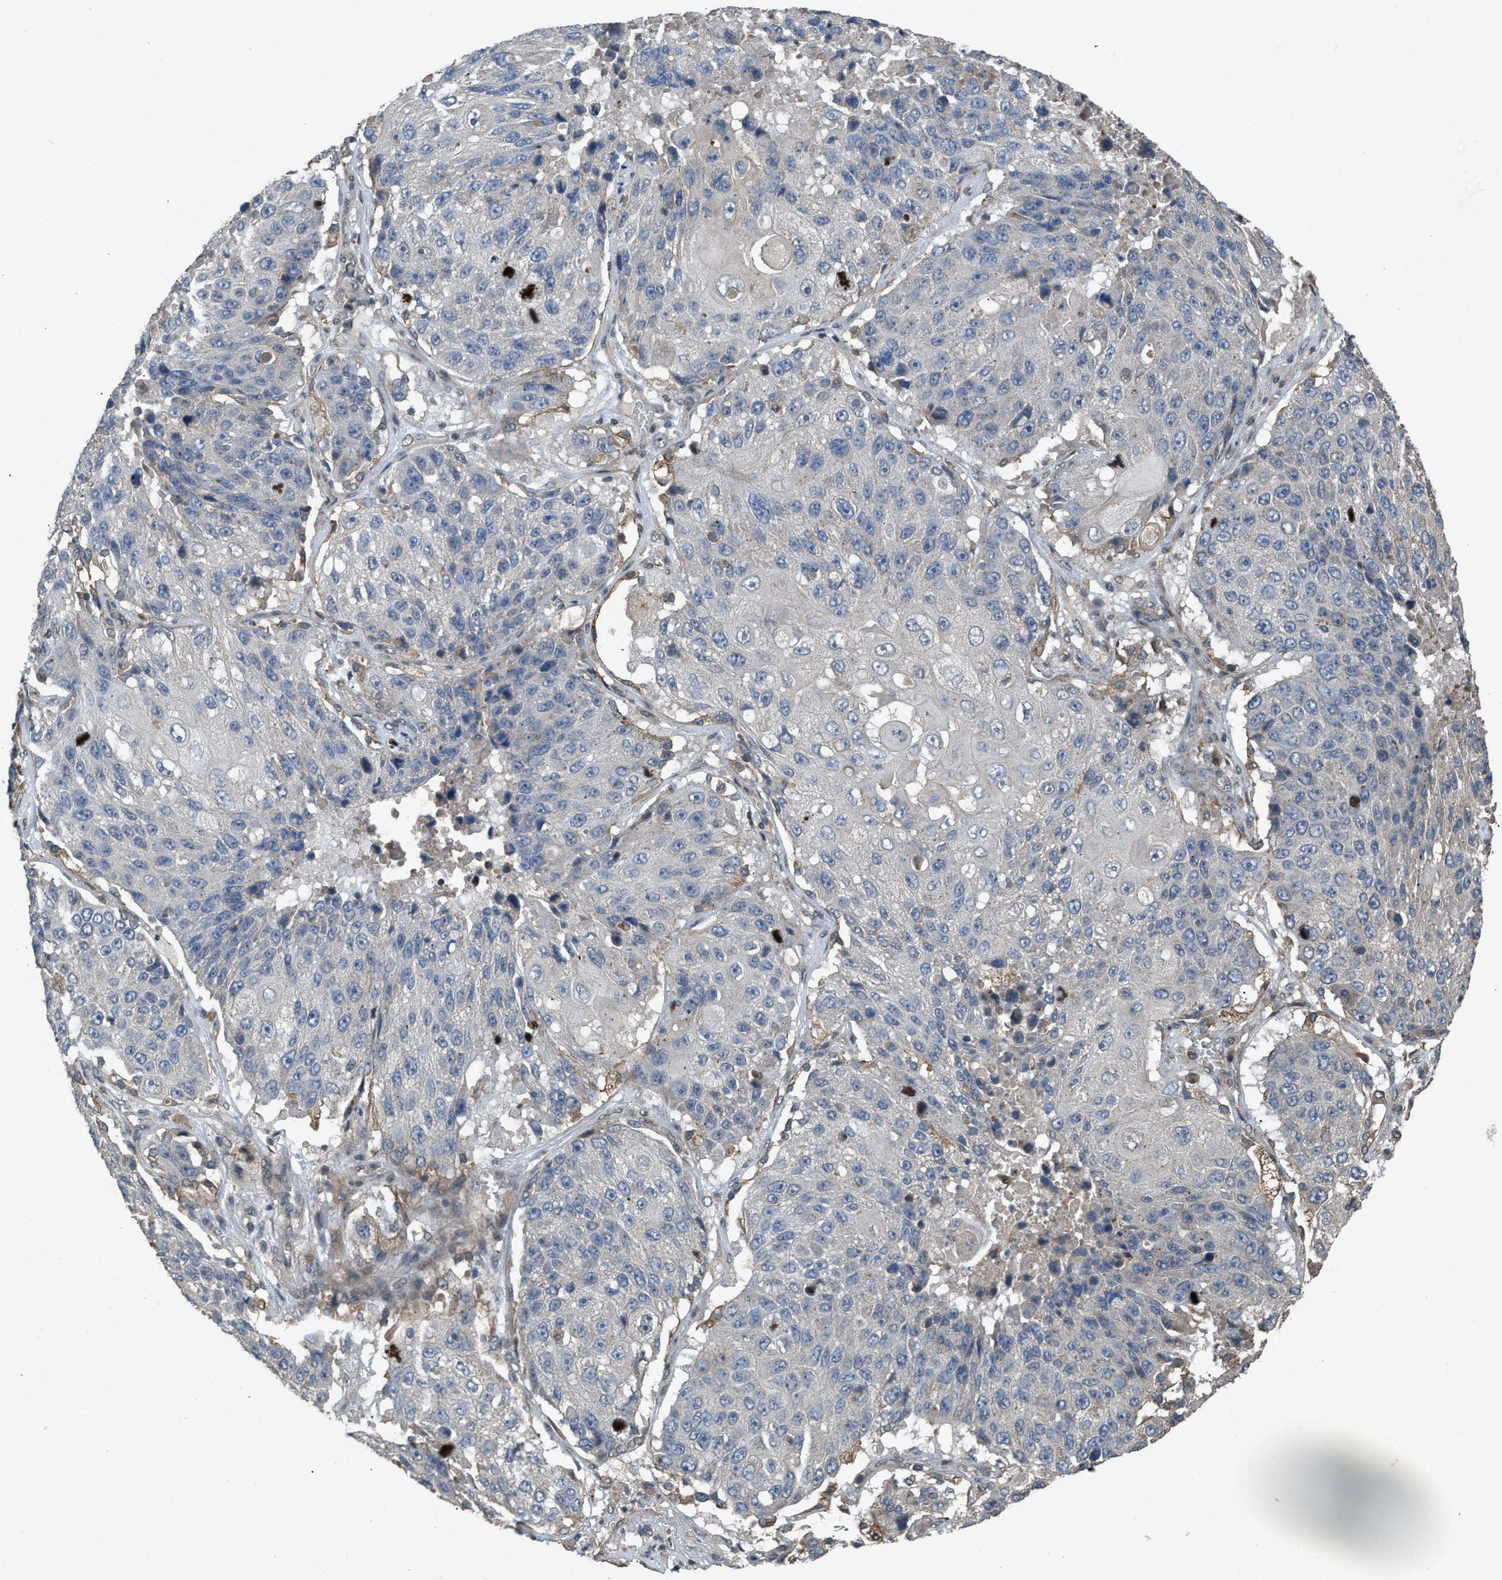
{"staining": {"intensity": "negative", "quantity": "none", "location": "none"}, "tissue": "lung cancer", "cell_type": "Tumor cells", "image_type": "cancer", "snomed": [{"axis": "morphology", "description": "Squamous cell carcinoma, NOS"}, {"axis": "topography", "description": "Lung"}], "caption": "Tumor cells show no significant protein positivity in lung squamous cell carcinoma.", "gene": "UTRN", "patient": {"sex": "male", "age": 61}}